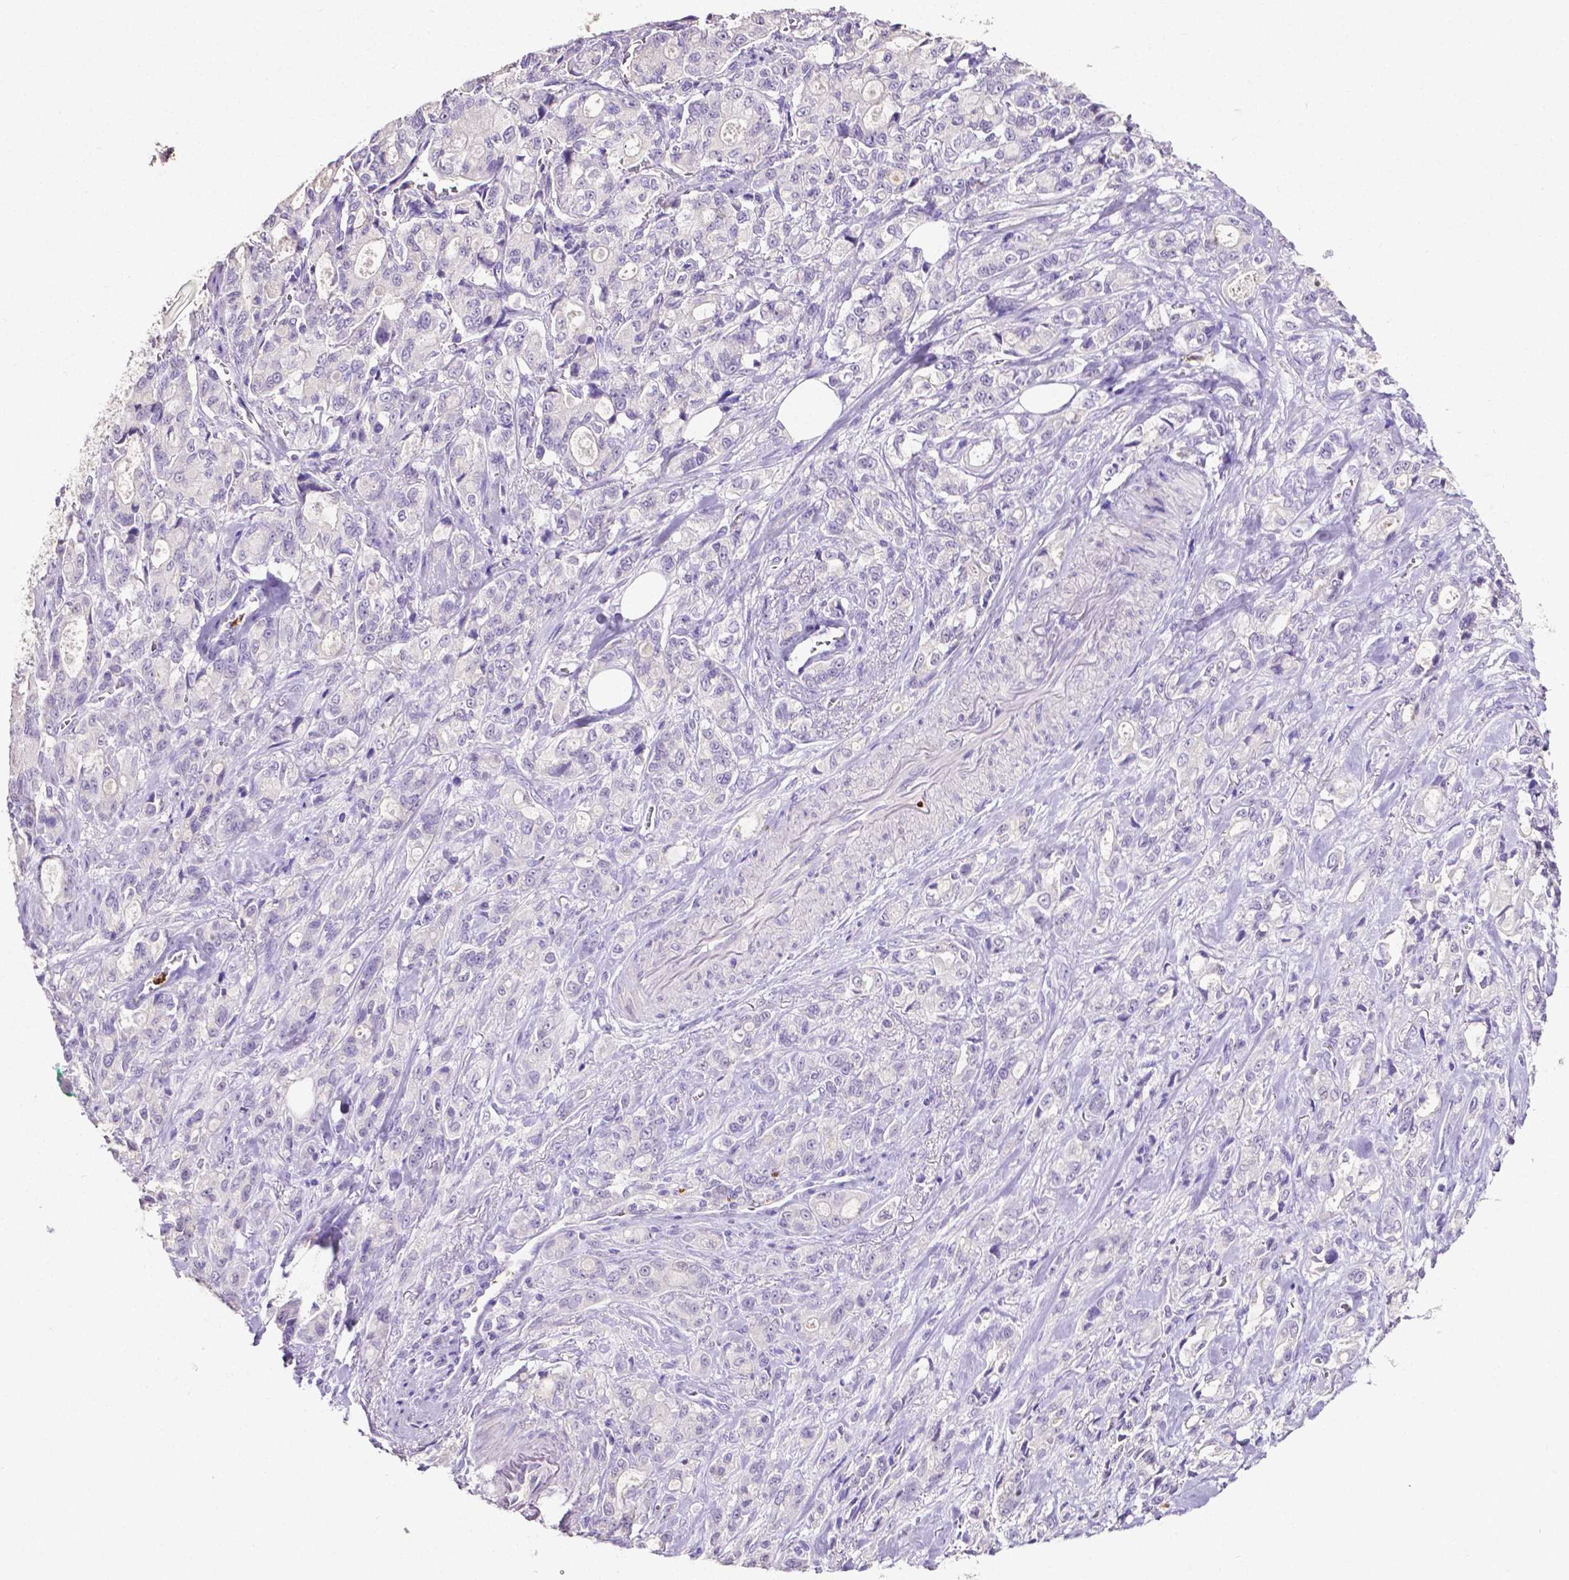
{"staining": {"intensity": "negative", "quantity": "none", "location": "none"}, "tissue": "stomach cancer", "cell_type": "Tumor cells", "image_type": "cancer", "snomed": [{"axis": "morphology", "description": "Adenocarcinoma, NOS"}, {"axis": "topography", "description": "Stomach"}], "caption": "The photomicrograph displays no staining of tumor cells in adenocarcinoma (stomach).", "gene": "MMP9", "patient": {"sex": "male", "age": 63}}